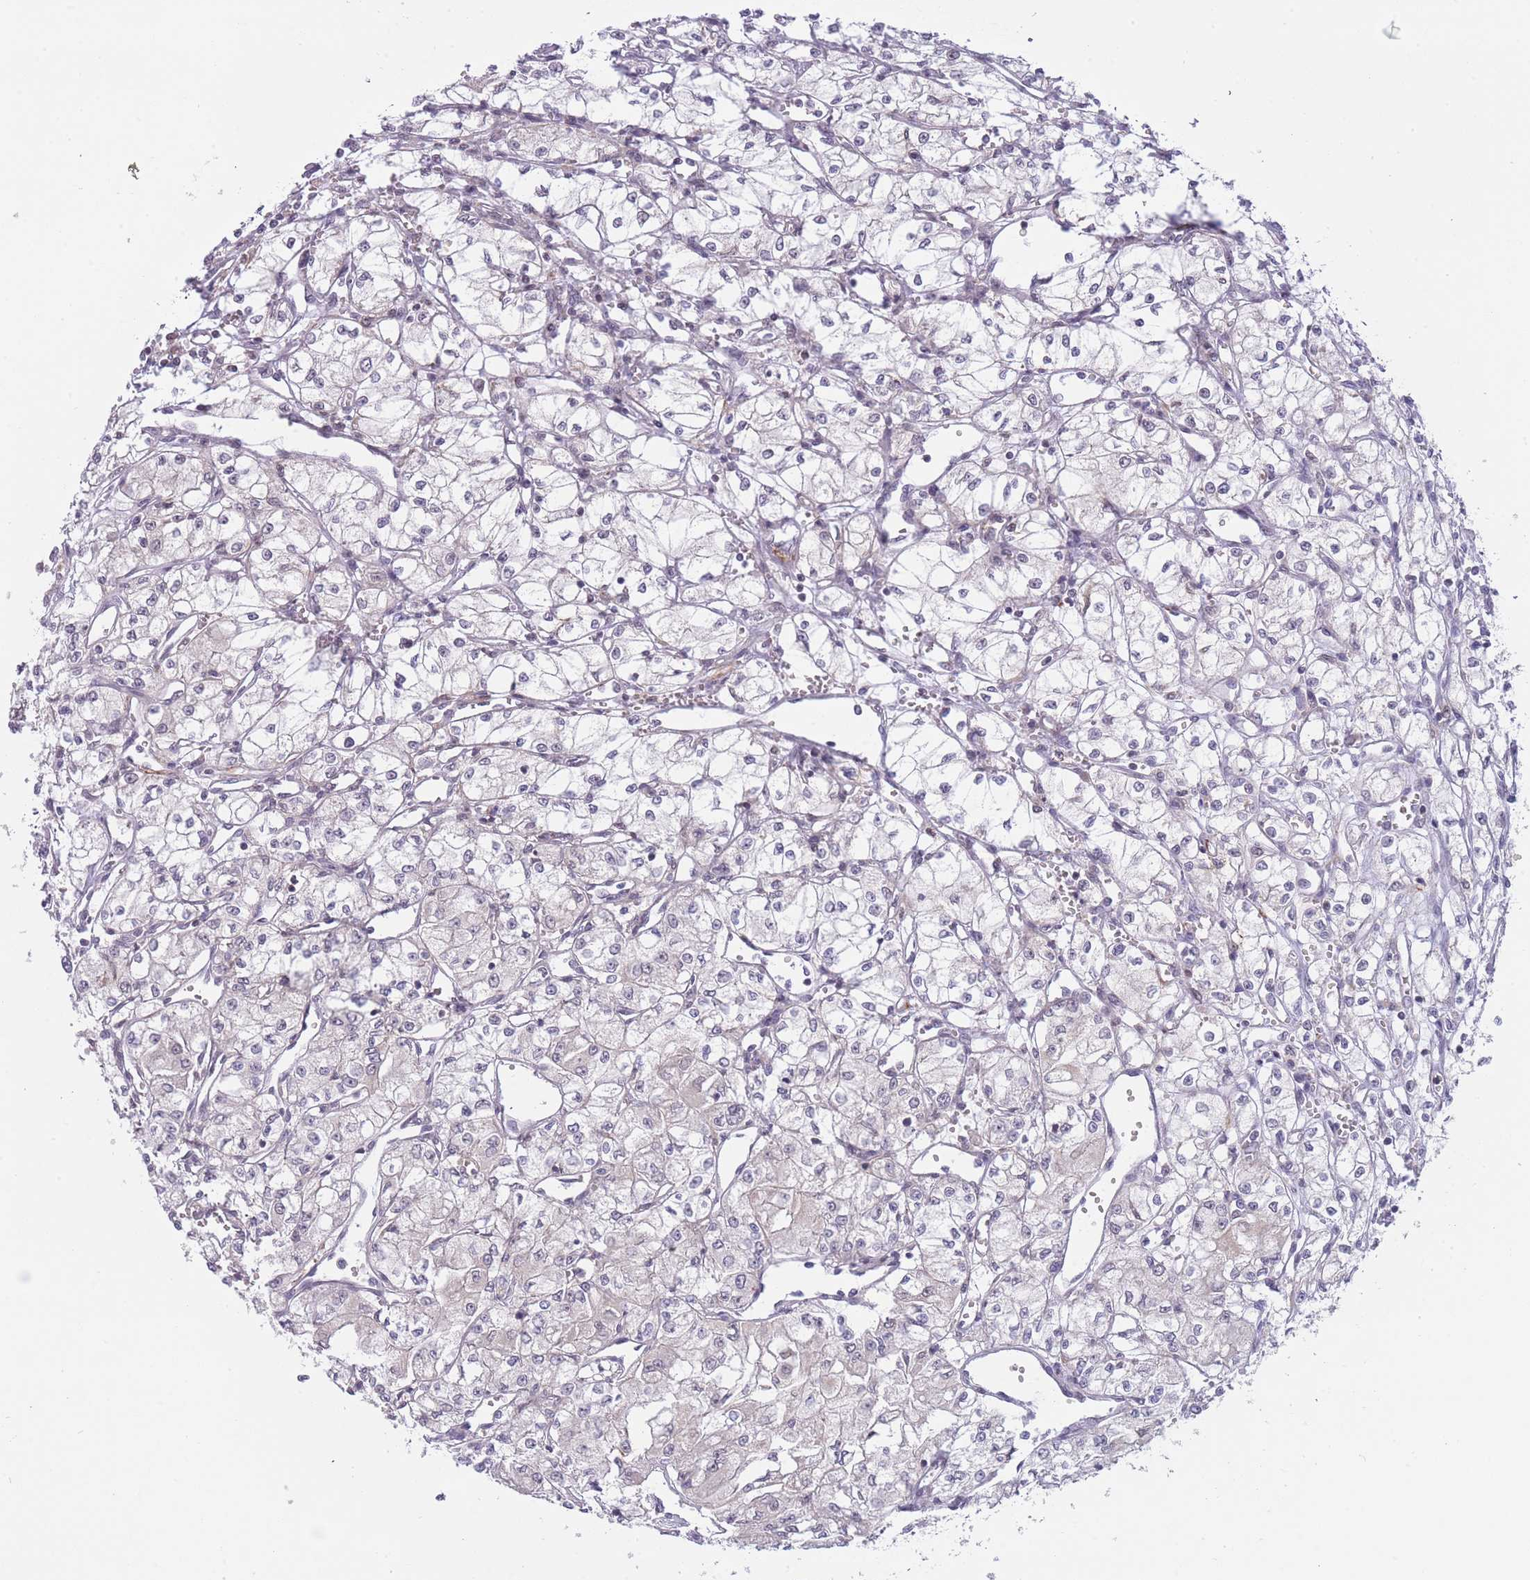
{"staining": {"intensity": "negative", "quantity": "none", "location": "none"}, "tissue": "renal cancer", "cell_type": "Tumor cells", "image_type": "cancer", "snomed": [{"axis": "morphology", "description": "Adenocarcinoma, NOS"}, {"axis": "topography", "description": "Kidney"}], "caption": "High power microscopy image of an IHC micrograph of adenocarcinoma (renal), revealing no significant positivity in tumor cells.", "gene": "GOLGA6L25", "patient": {"sex": "male", "age": 59}}